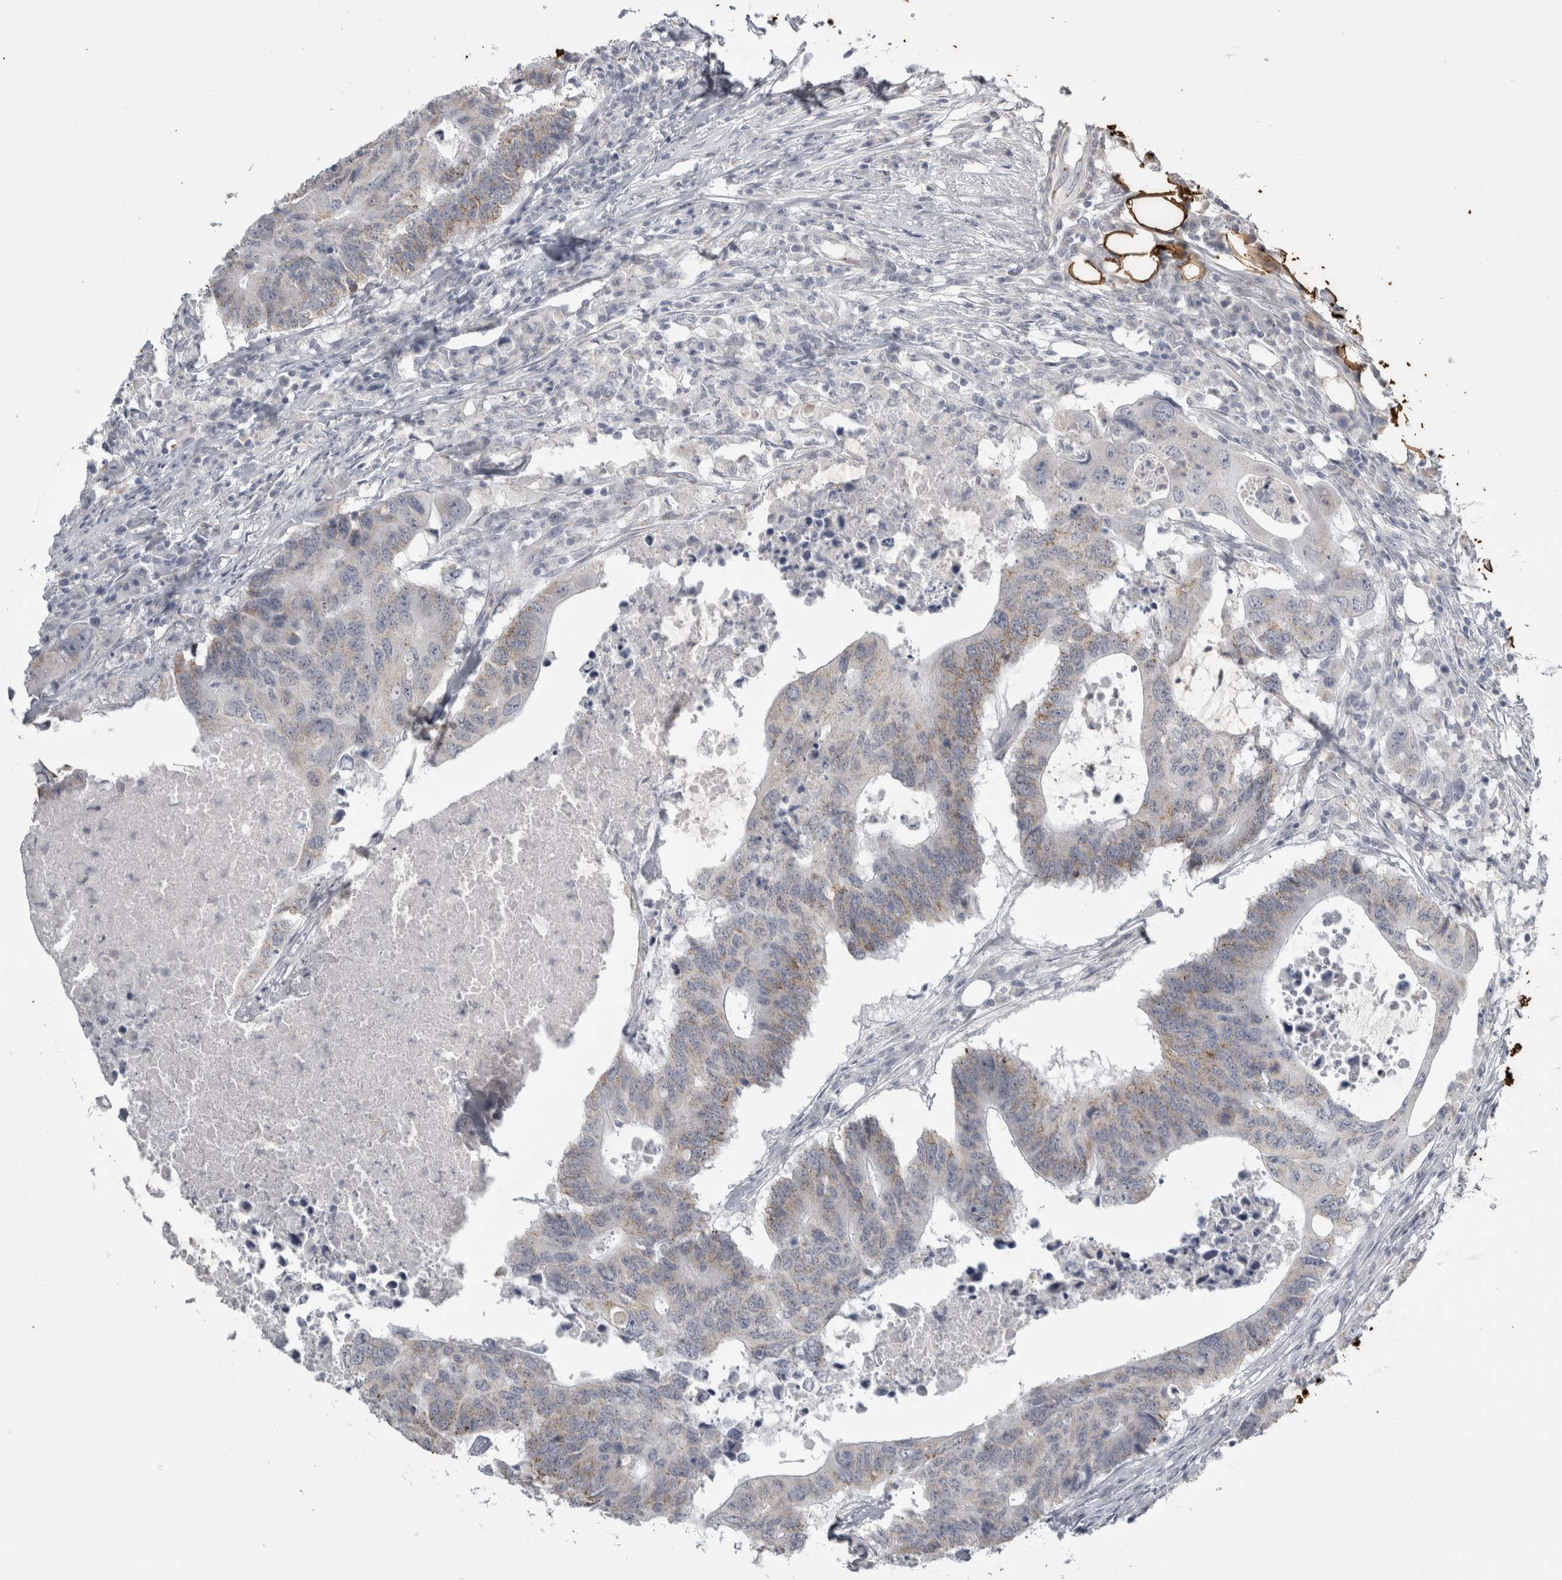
{"staining": {"intensity": "weak", "quantity": "<25%", "location": "cytoplasmic/membranous"}, "tissue": "colorectal cancer", "cell_type": "Tumor cells", "image_type": "cancer", "snomed": [{"axis": "morphology", "description": "Adenocarcinoma, NOS"}, {"axis": "topography", "description": "Colon"}], "caption": "Tumor cells show no significant protein staining in colorectal cancer. (DAB (3,3'-diaminobenzidine) immunohistochemistry, high magnification).", "gene": "PLIN1", "patient": {"sex": "male", "age": 71}}